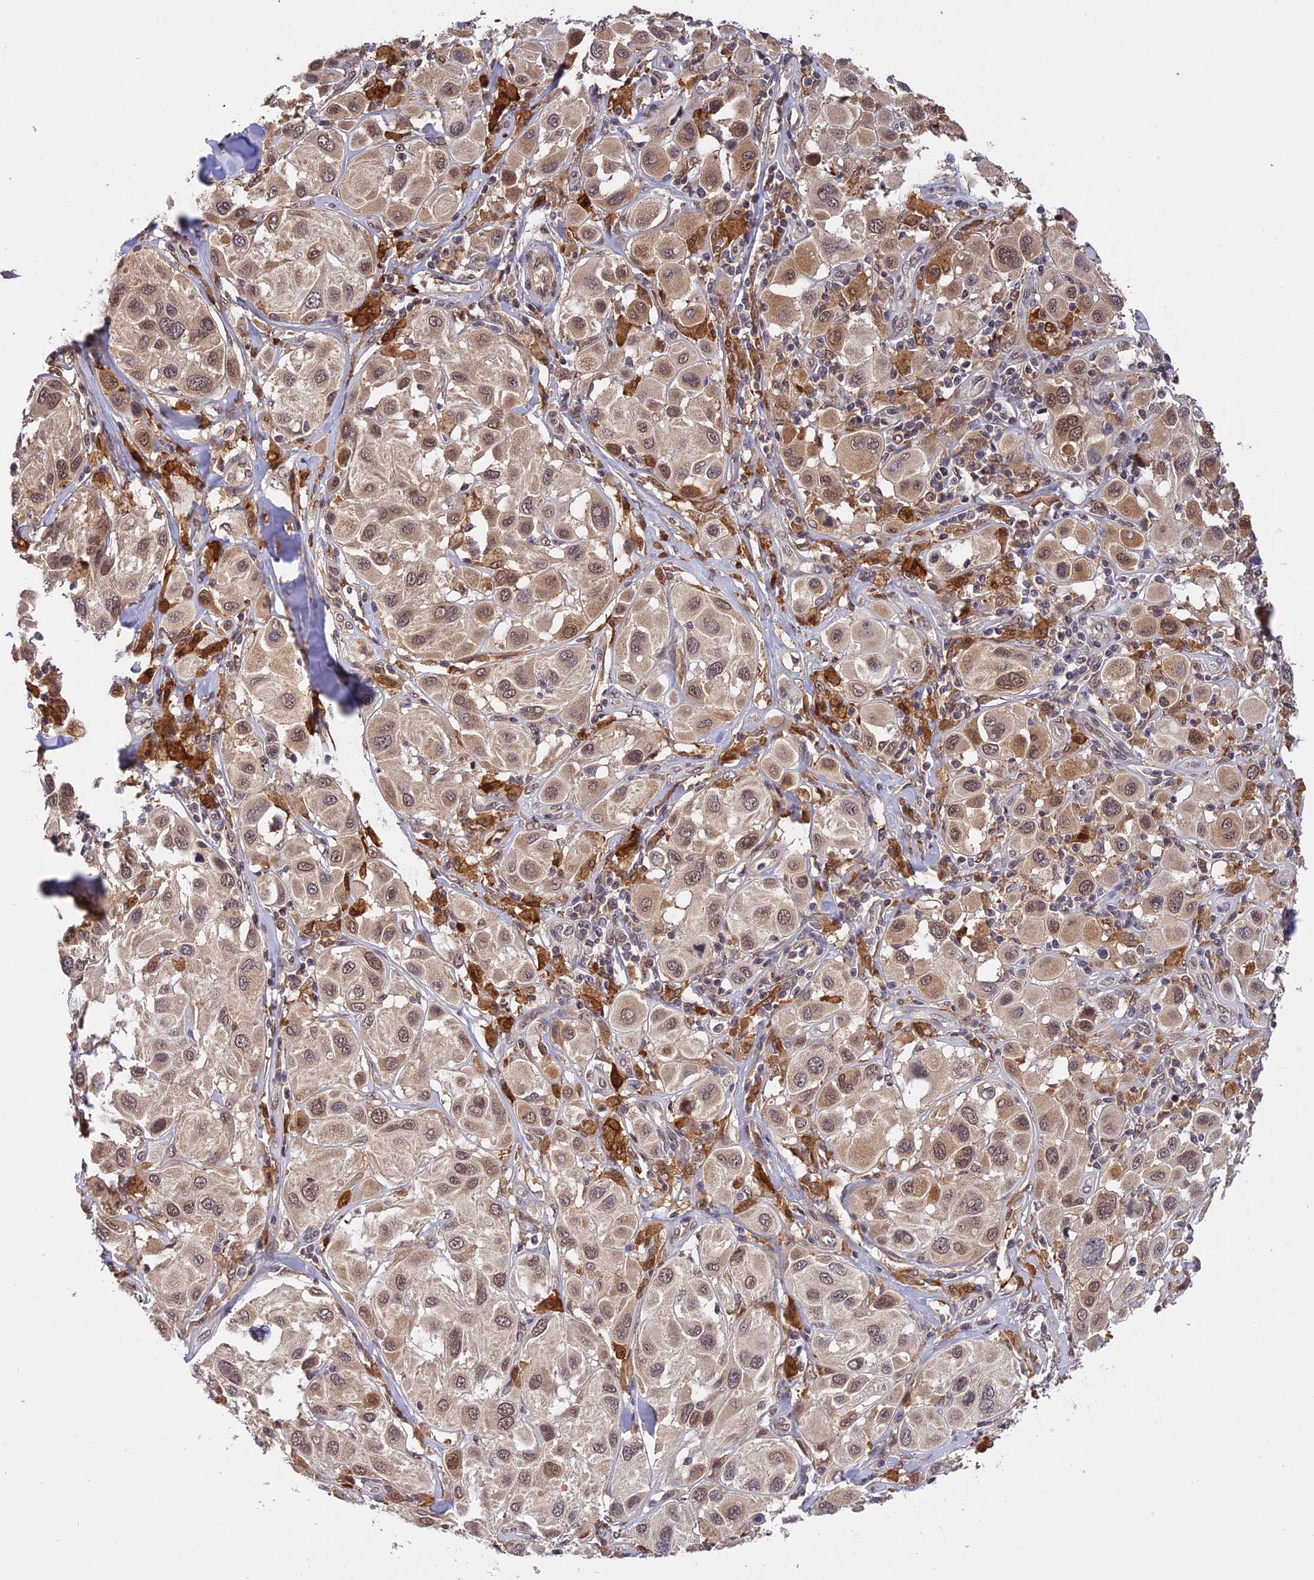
{"staining": {"intensity": "moderate", "quantity": ">75%", "location": "cytoplasmic/membranous,nuclear"}, "tissue": "melanoma", "cell_type": "Tumor cells", "image_type": "cancer", "snomed": [{"axis": "morphology", "description": "Malignant melanoma, Metastatic site"}, {"axis": "topography", "description": "Skin"}], "caption": "Immunohistochemistry (IHC) (DAB) staining of human malignant melanoma (metastatic site) exhibits moderate cytoplasmic/membranous and nuclear protein expression in approximately >75% of tumor cells.", "gene": "MNS1", "patient": {"sex": "male", "age": 41}}